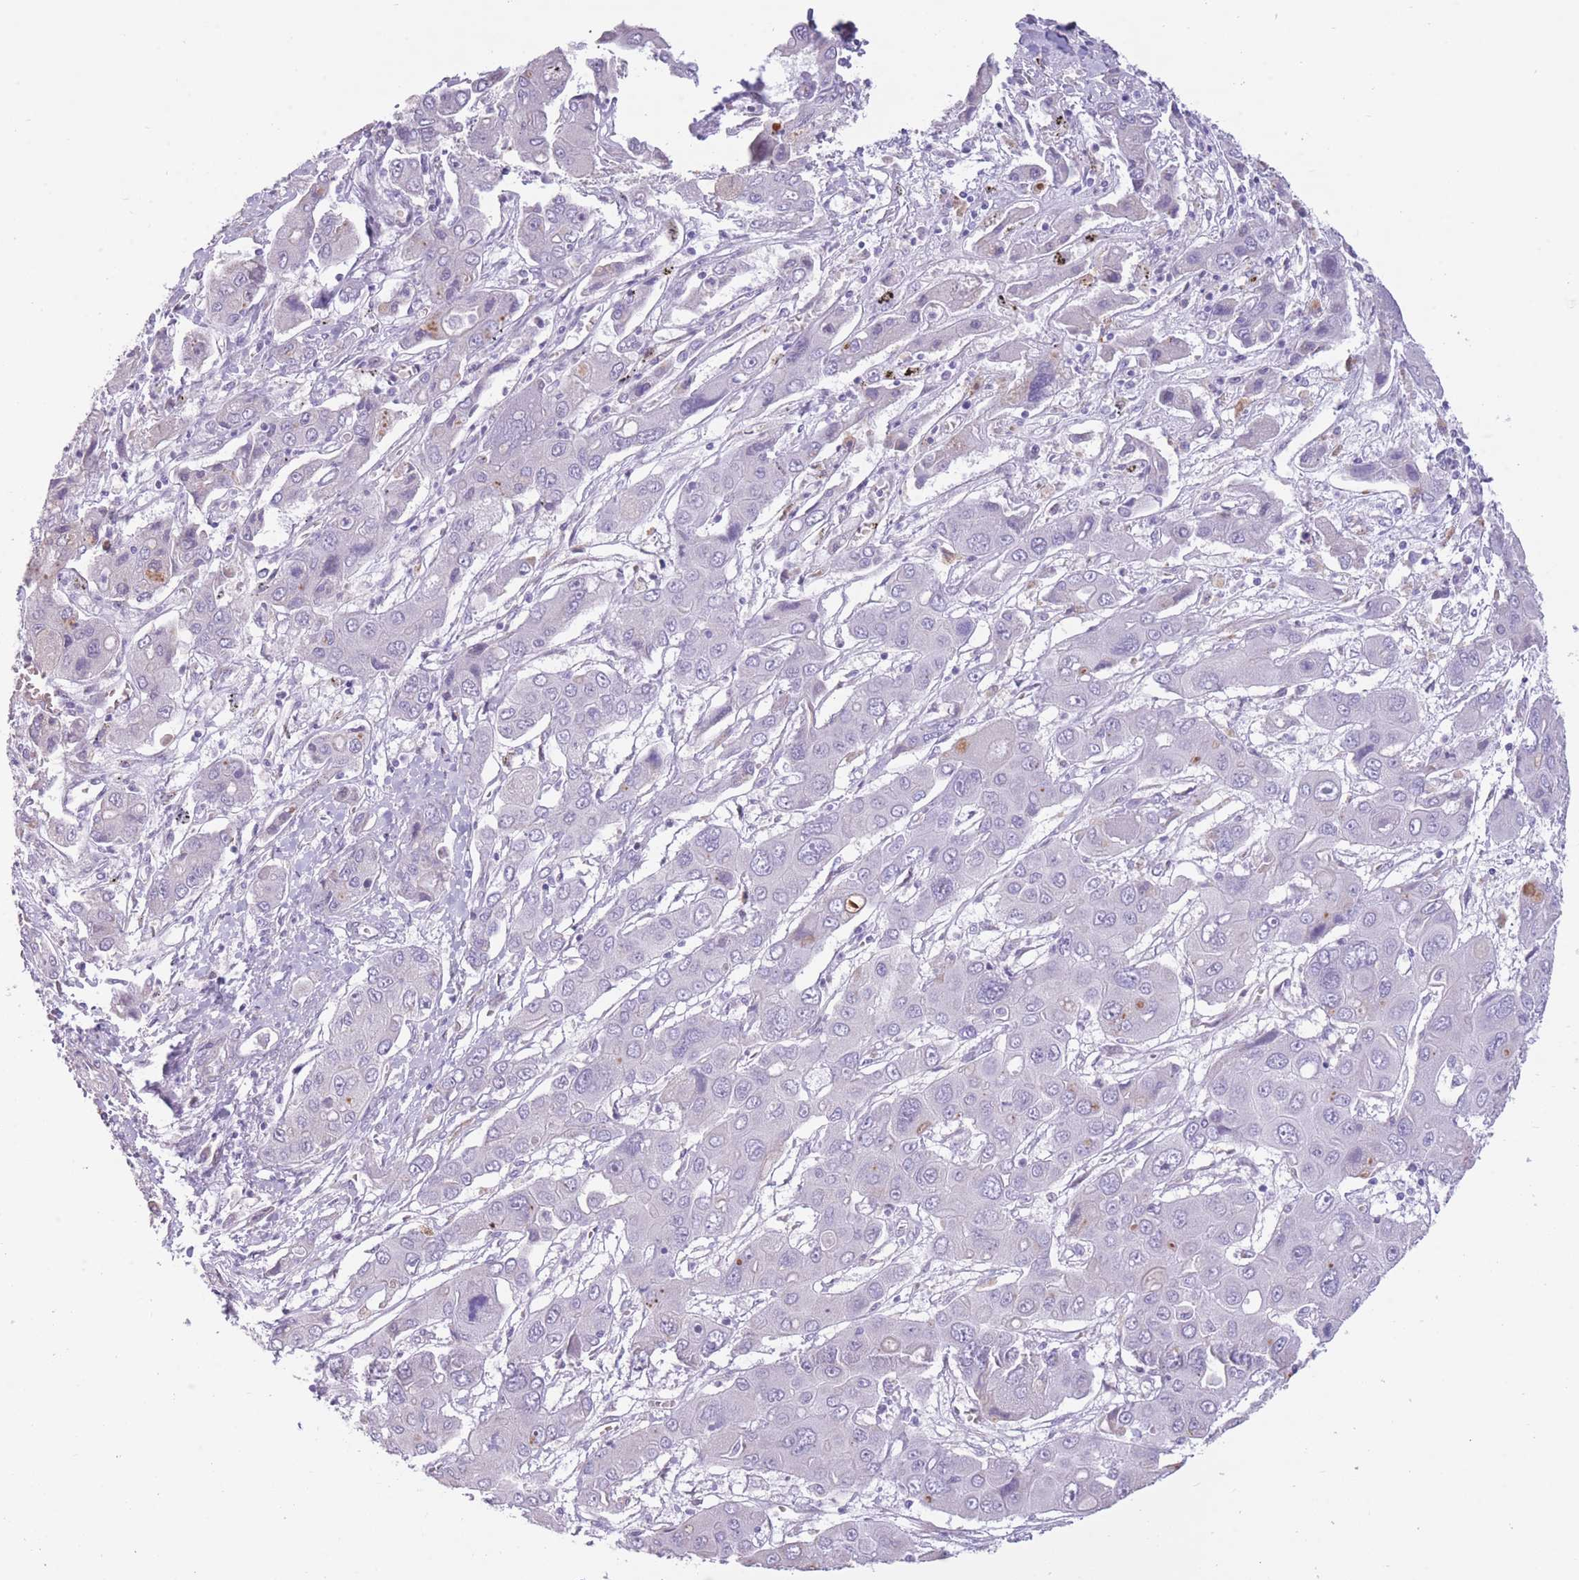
{"staining": {"intensity": "negative", "quantity": "none", "location": "none"}, "tissue": "liver cancer", "cell_type": "Tumor cells", "image_type": "cancer", "snomed": [{"axis": "morphology", "description": "Cholangiocarcinoma"}, {"axis": "topography", "description": "Liver"}], "caption": "High magnification brightfield microscopy of liver cancer (cholangiocarcinoma) stained with DAB (3,3'-diaminobenzidine) (brown) and counterstained with hematoxylin (blue): tumor cells show no significant positivity.", "gene": "WDR70", "patient": {"sex": "male", "age": 67}}